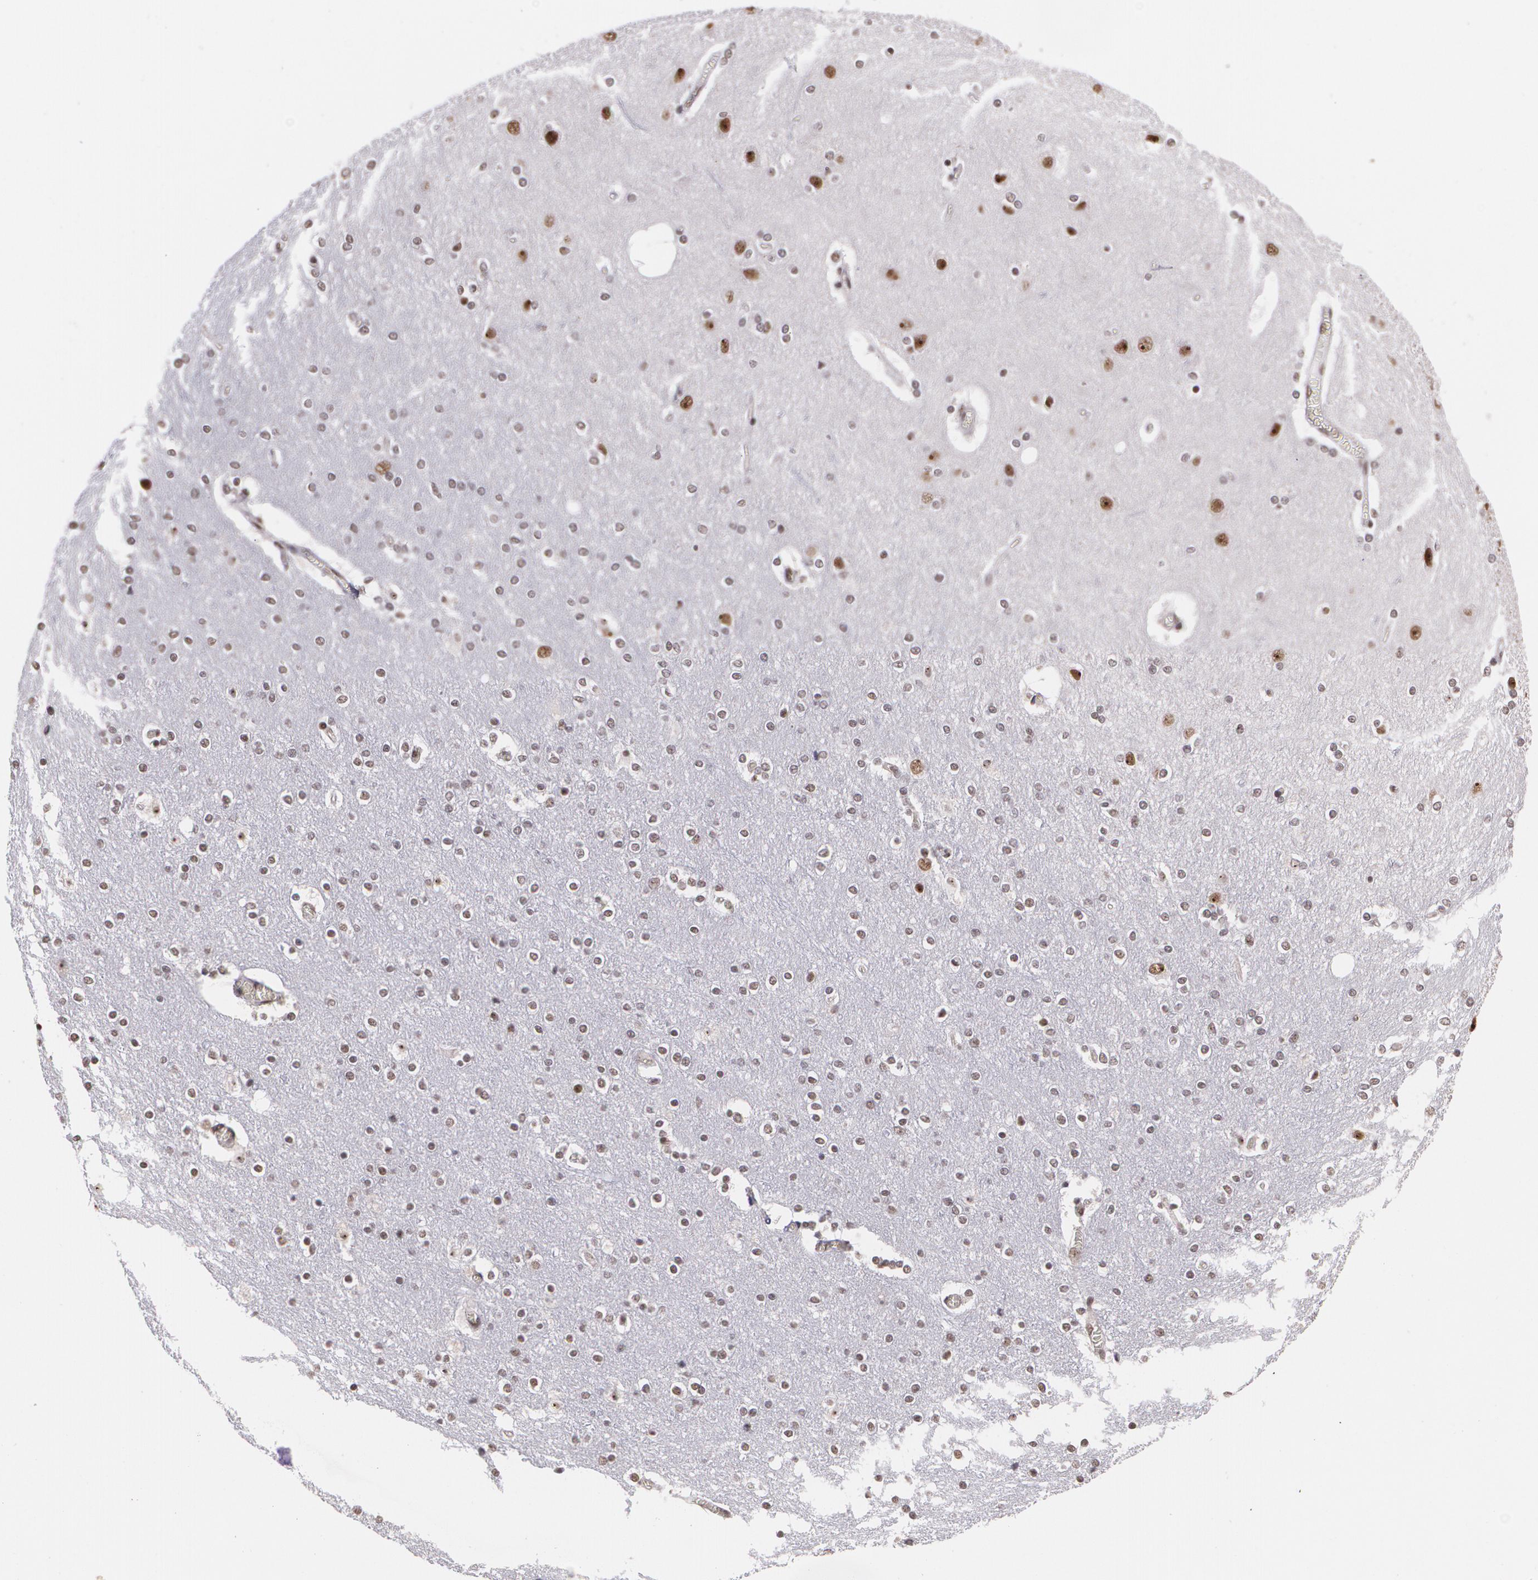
{"staining": {"intensity": "weak", "quantity": ">75%", "location": "nuclear"}, "tissue": "cerebral cortex", "cell_type": "Endothelial cells", "image_type": "normal", "snomed": [{"axis": "morphology", "description": "Normal tissue, NOS"}, {"axis": "topography", "description": "Cerebral cortex"}], "caption": "The immunohistochemical stain shows weak nuclear positivity in endothelial cells of unremarkable cerebral cortex.", "gene": "C6orf15", "patient": {"sex": "female", "age": 54}}